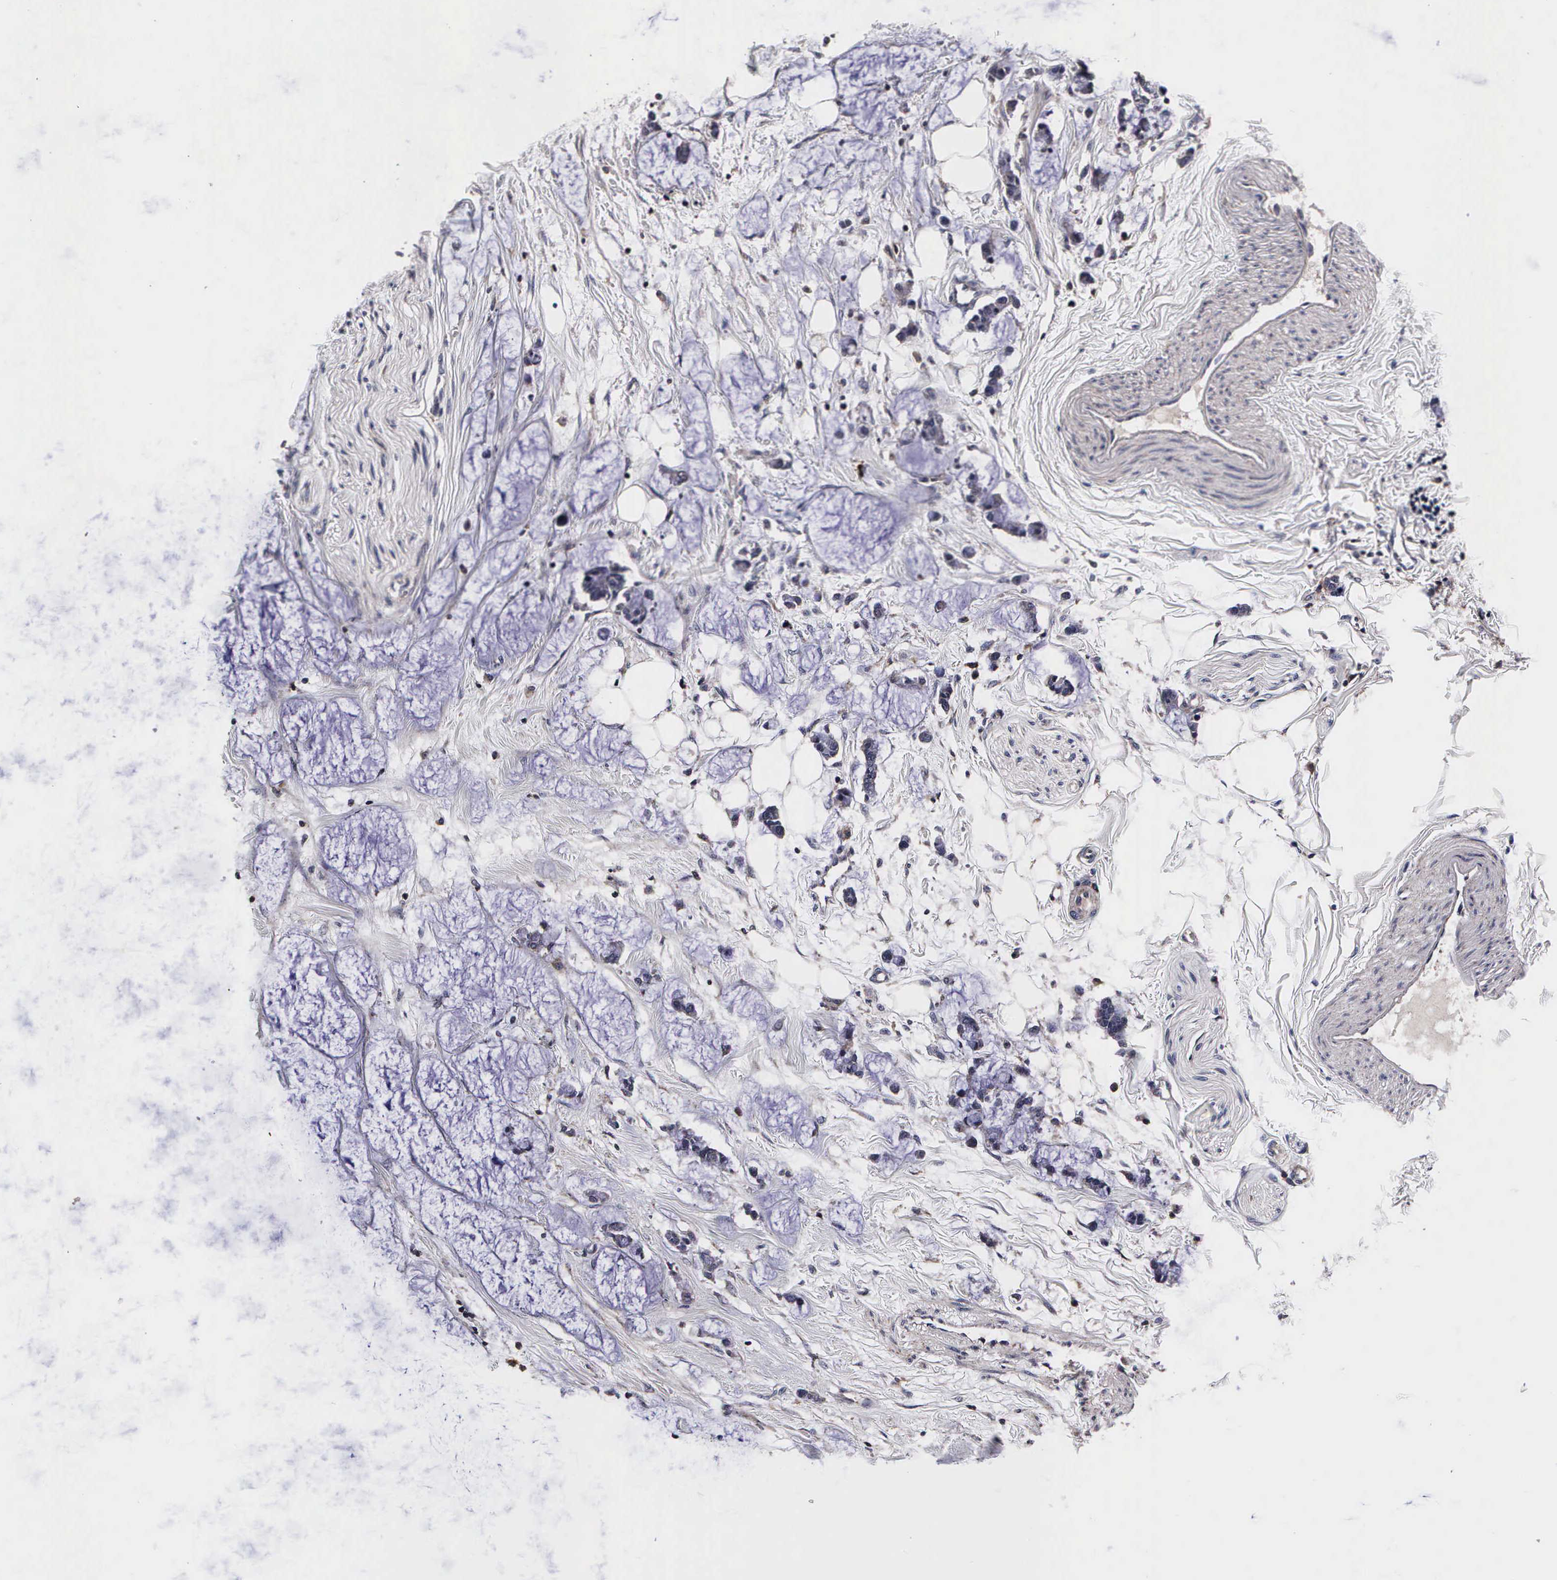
{"staining": {"intensity": "negative", "quantity": "none", "location": "none"}, "tissue": "colorectal cancer", "cell_type": "Tumor cells", "image_type": "cancer", "snomed": [{"axis": "morphology", "description": "Normal tissue, NOS"}, {"axis": "morphology", "description": "Adenocarcinoma, NOS"}, {"axis": "topography", "description": "Colon"}, {"axis": "topography", "description": "Peripheral nerve tissue"}], "caption": "The histopathology image exhibits no staining of tumor cells in colorectal cancer (adenocarcinoma).", "gene": "PSMA3", "patient": {"sex": "male", "age": 14}}